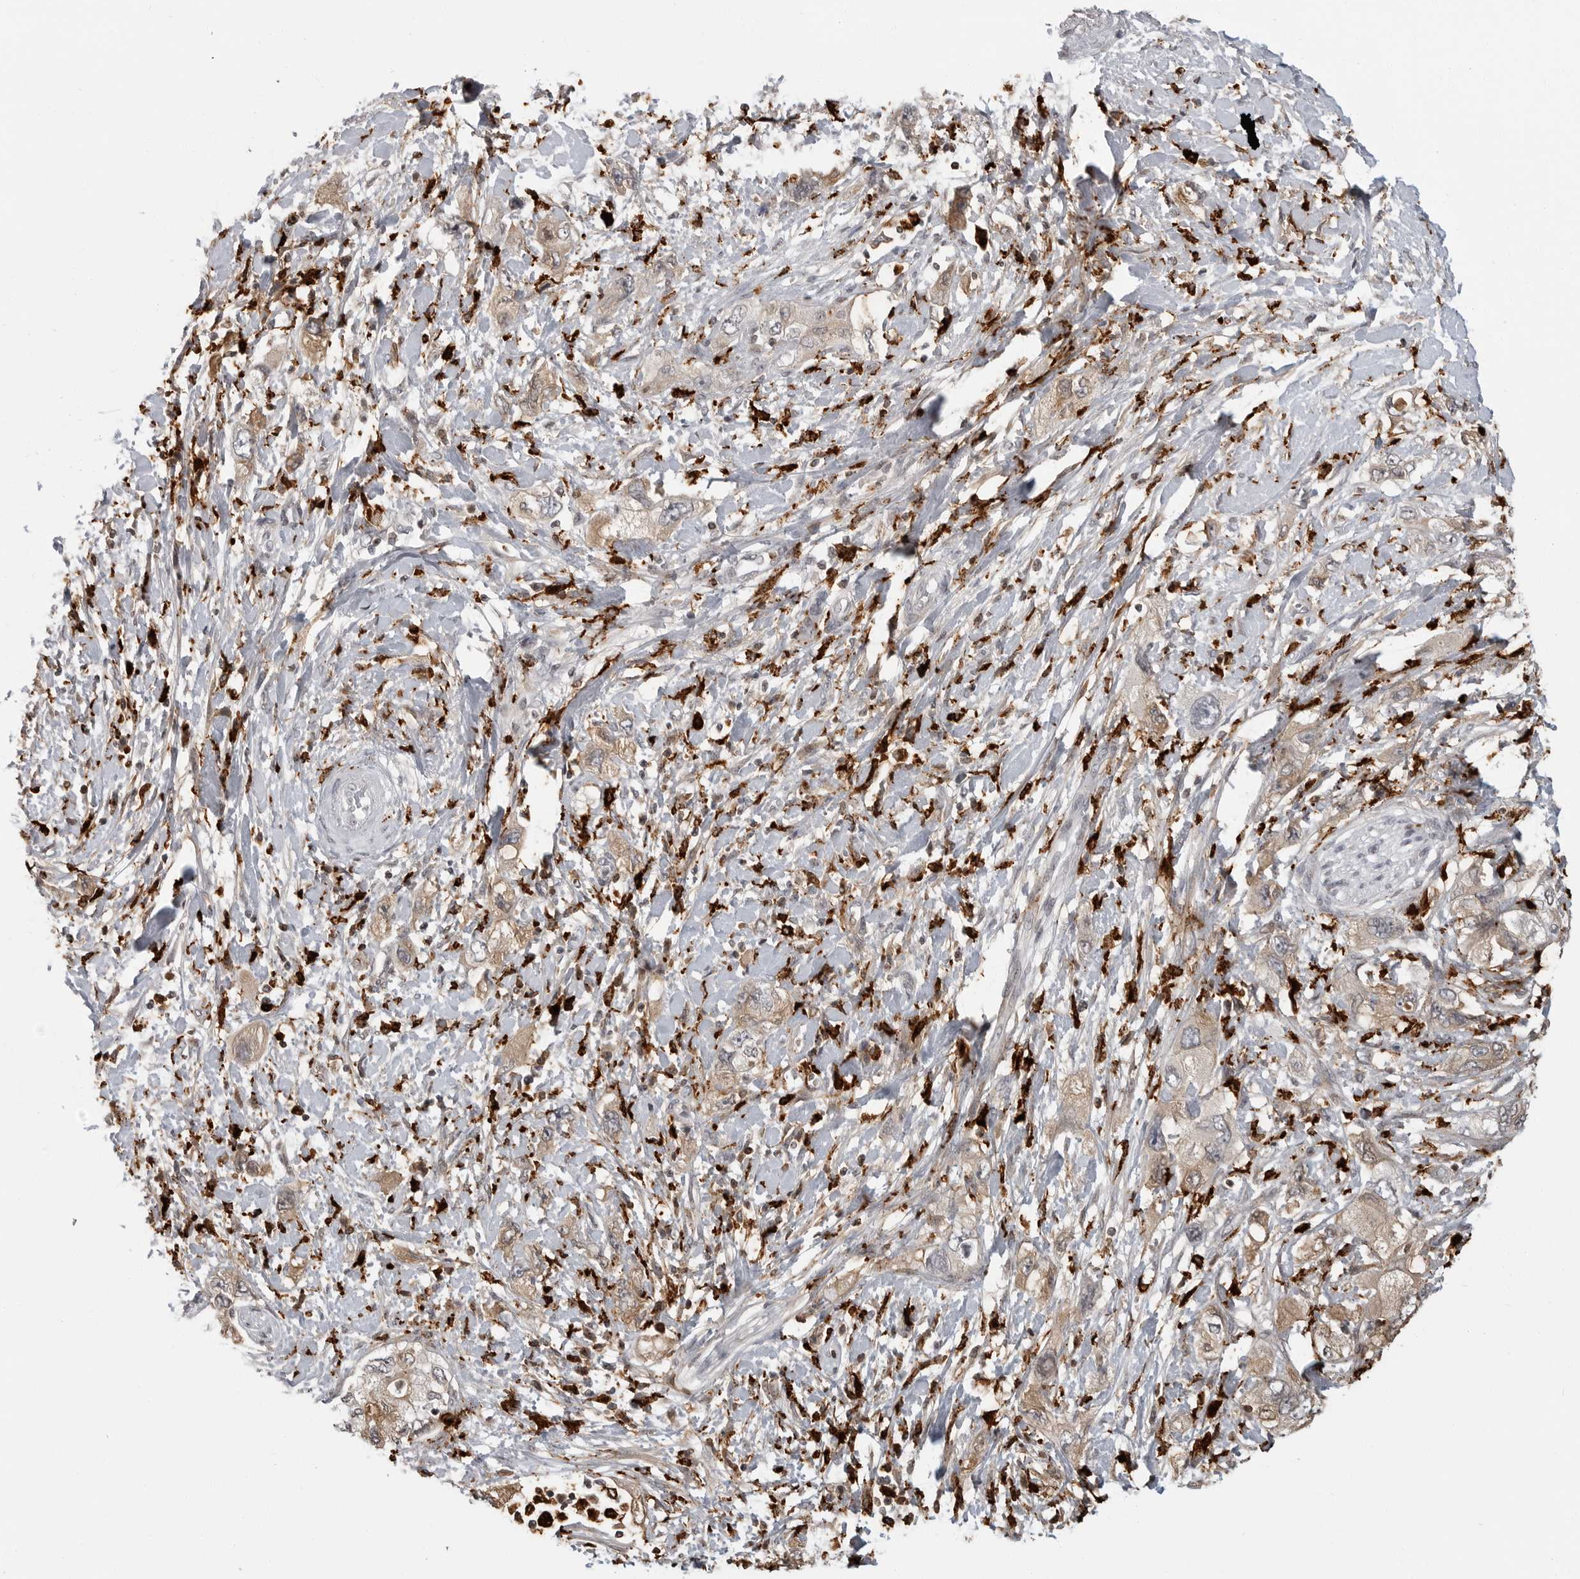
{"staining": {"intensity": "weak", "quantity": ">75%", "location": "cytoplasmic/membranous"}, "tissue": "pancreatic cancer", "cell_type": "Tumor cells", "image_type": "cancer", "snomed": [{"axis": "morphology", "description": "Adenocarcinoma, NOS"}, {"axis": "topography", "description": "Pancreas"}], "caption": "Protein staining demonstrates weak cytoplasmic/membranous expression in about >75% of tumor cells in pancreatic cancer. (brown staining indicates protein expression, while blue staining denotes nuclei).", "gene": "IFI30", "patient": {"sex": "female", "age": 73}}